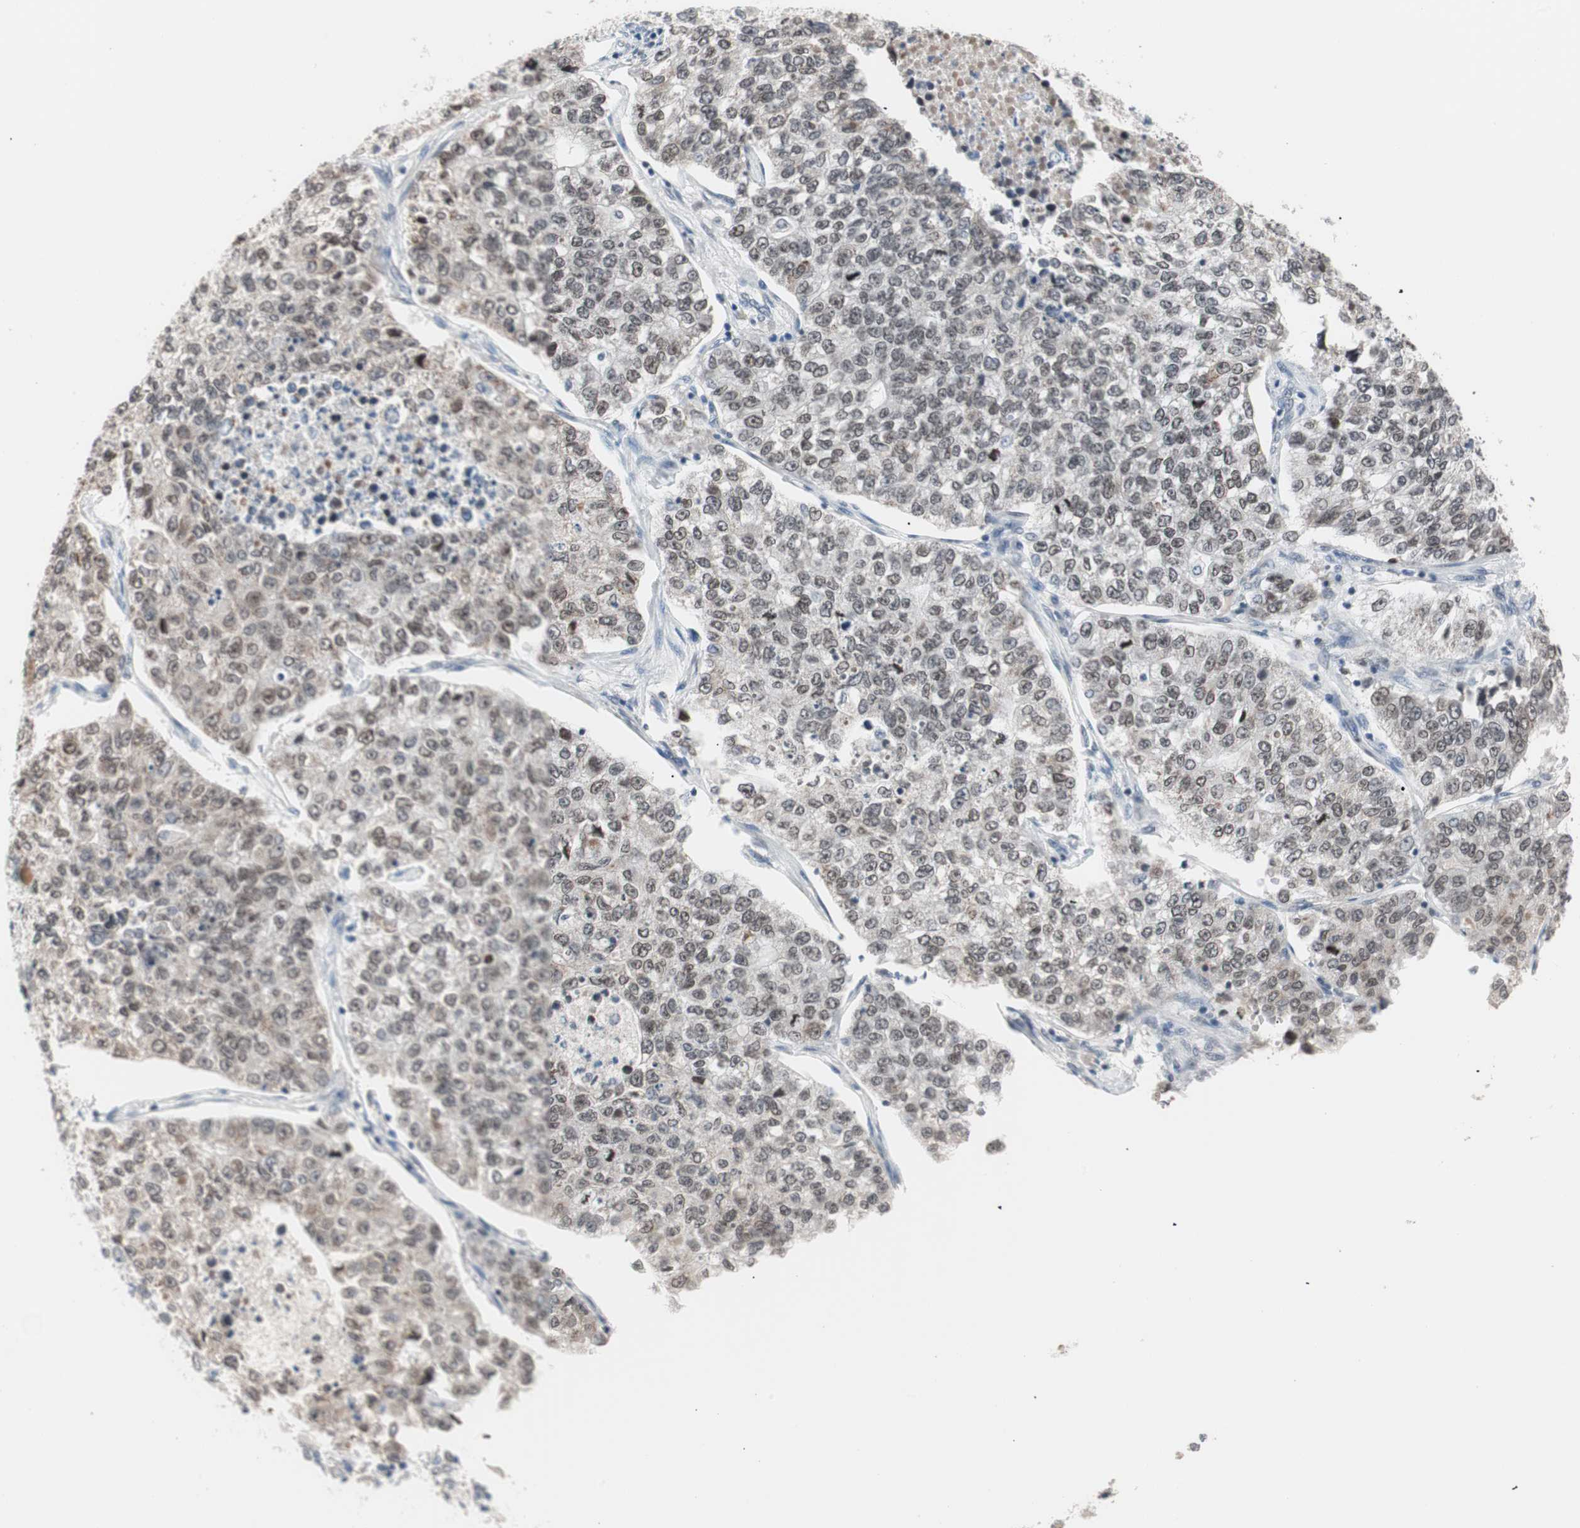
{"staining": {"intensity": "weak", "quantity": ">75%", "location": "nuclear"}, "tissue": "lung cancer", "cell_type": "Tumor cells", "image_type": "cancer", "snomed": [{"axis": "morphology", "description": "Adenocarcinoma, NOS"}, {"axis": "topography", "description": "Lung"}], "caption": "Tumor cells demonstrate low levels of weak nuclear expression in approximately >75% of cells in lung cancer (adenocarcinoma). Using DAB (3,3'-diaminobenzidine) (brown) and hematoxylin (blue) stains, captured at high magnification using brightfield microscopy.", "gene": "LIG3", "patient": {"sex": "male", "age": 49}}